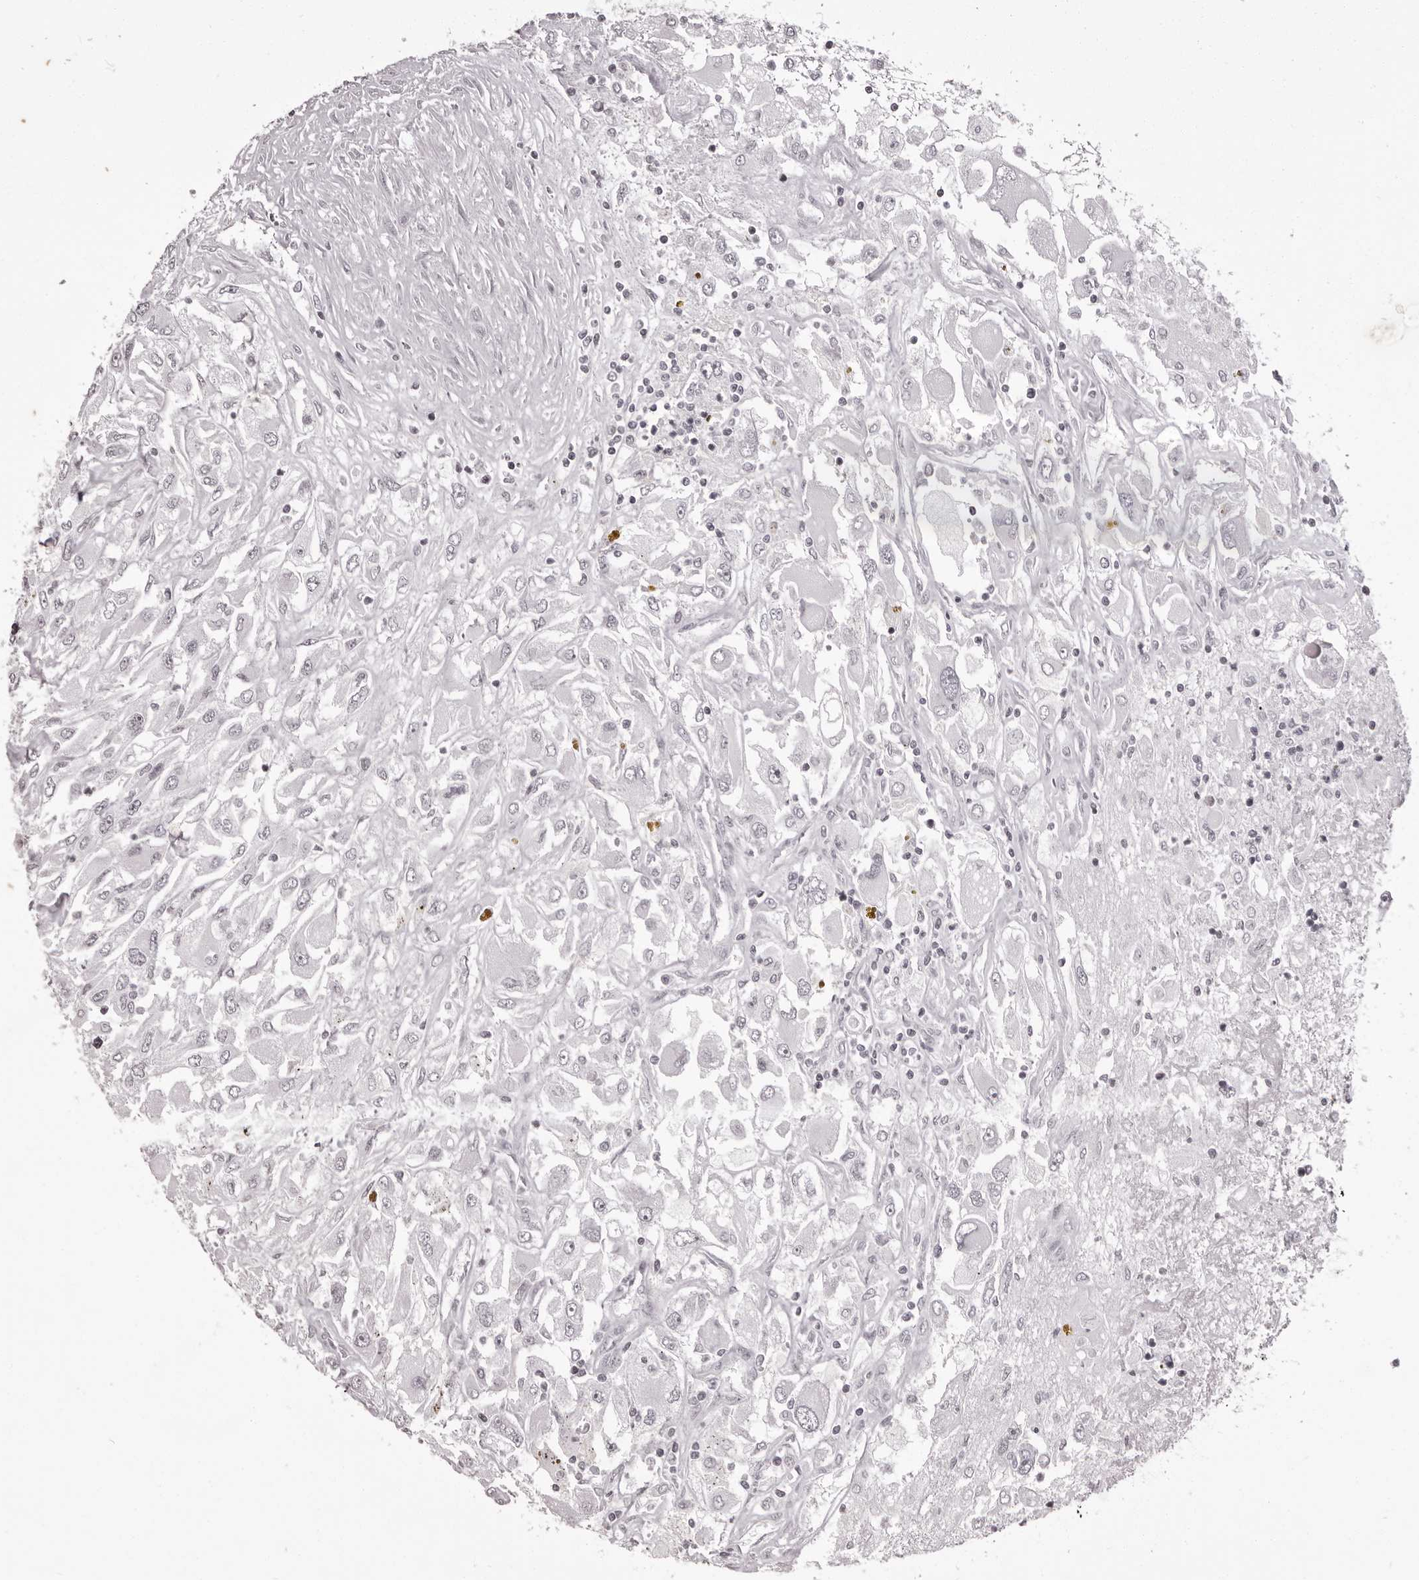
{"staining": {"intensity": "negative", "quantity": "none", "location": "none"}, "tissue": "renal cancer", "cell_type": "Tumor cells", "image_type": "cancer", "snomed": [{"axis": "morphology", "description": "Adenocarcinoma, NOS"}, {"axis": "topography", "description": "Kidney"}], "caption": "Adenocarcinoma (renal) was stained to show a protein in brown. There is no significant expression in tumor cells.", "gene": "C8orf74", "patient": {"sex": "female", "age": 52}}